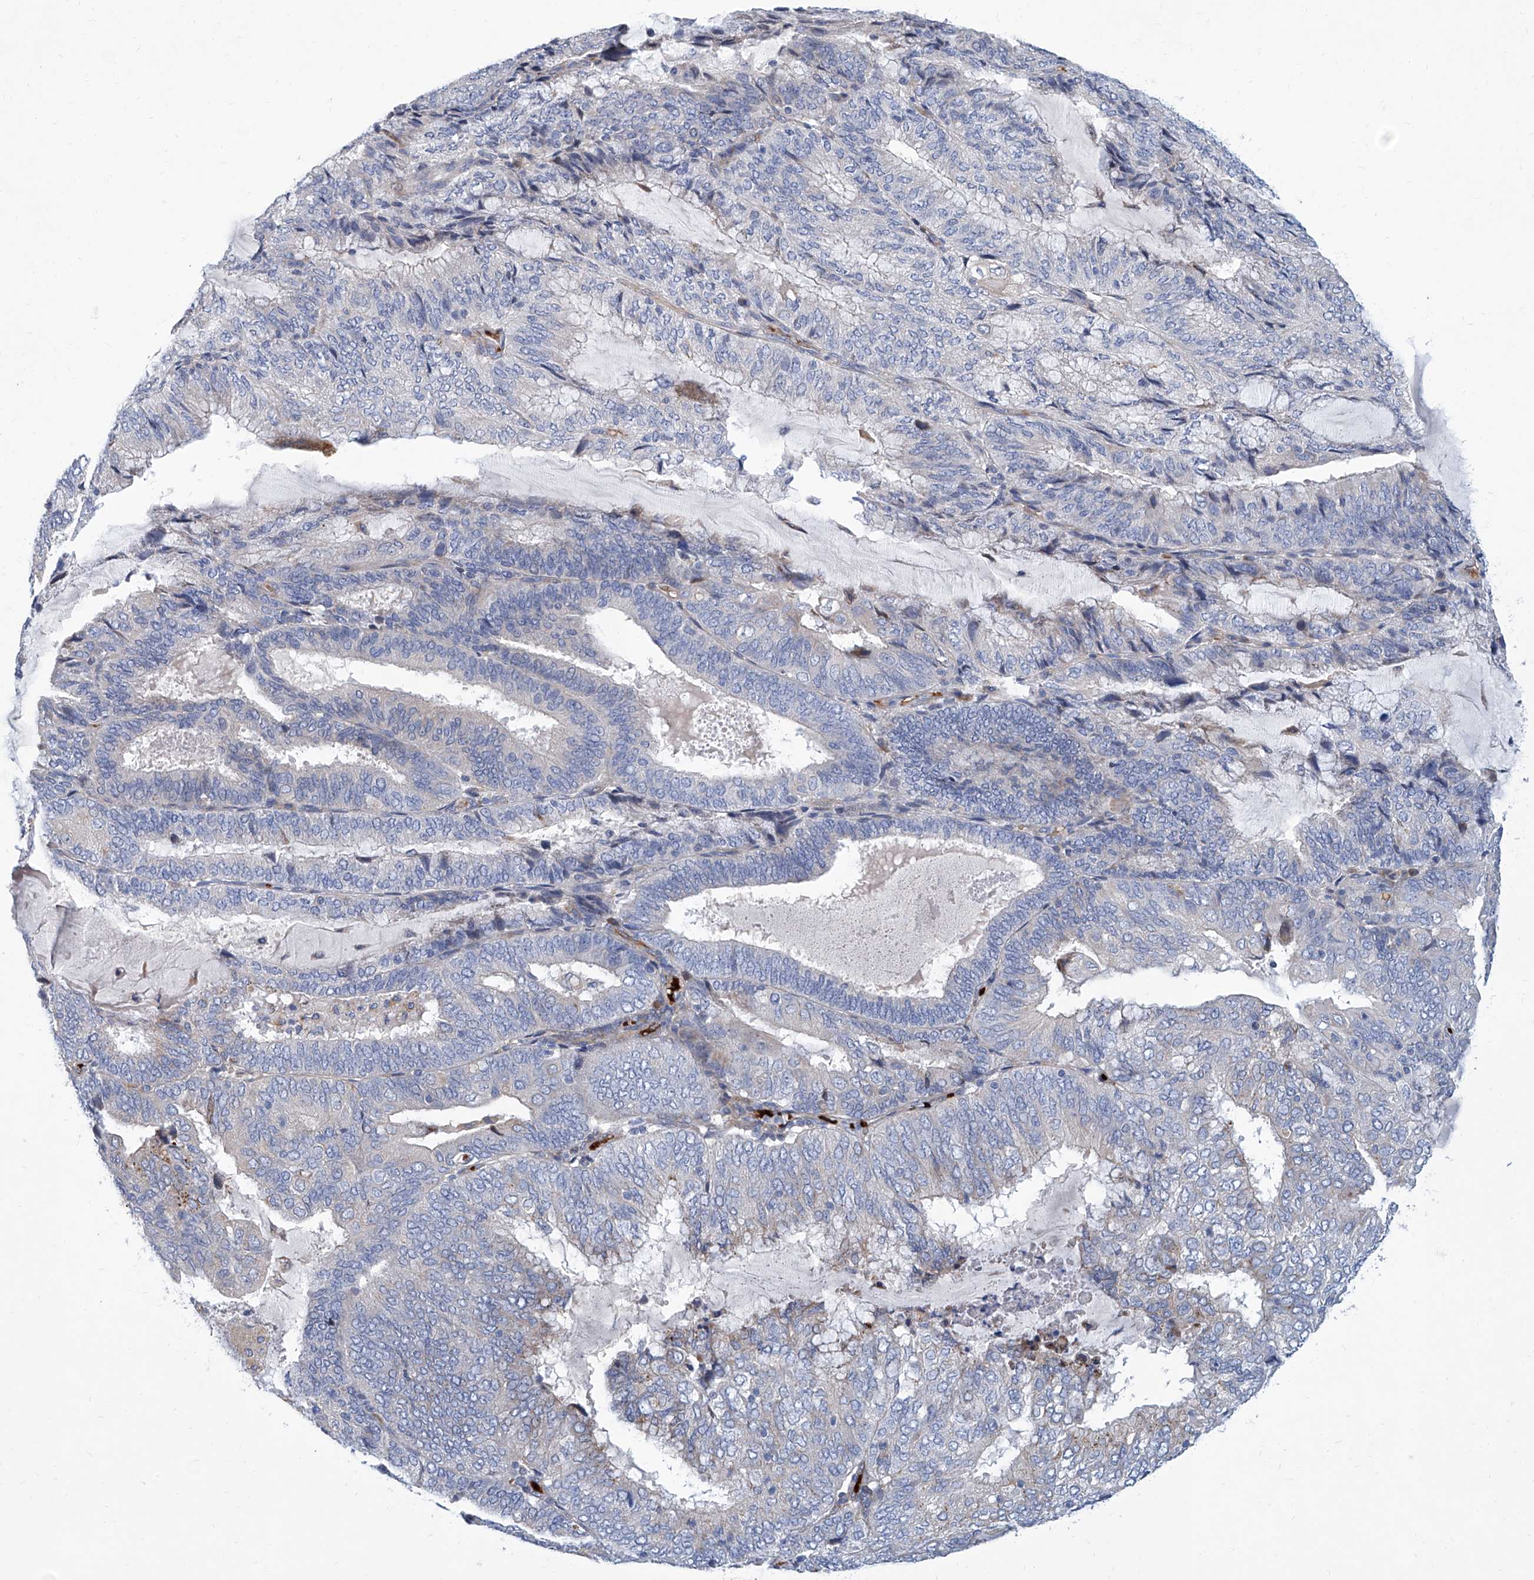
{"staining": {"intensity": "negative", "quantity": "none", "location": "none"}, "tissue": "endometrial cancer", "cell_type": "Tumor cells", "image_type": "cancer", "snomed": [{"axis": "morphology", "description": "Adenocarcinoma, NOS"}, {"axis": "topography", "description": "Endometrium"}], "caption": "Immunohistochemistry (IHC) histopathology image of neoplastic tissue: human endometrial cancer stained with DAB (3,3'-diaminobenzidine) reveals no significant protein staining in tumor cells.", "gene": "FPR2", "patient": {"sex": "female", "age": 81}}